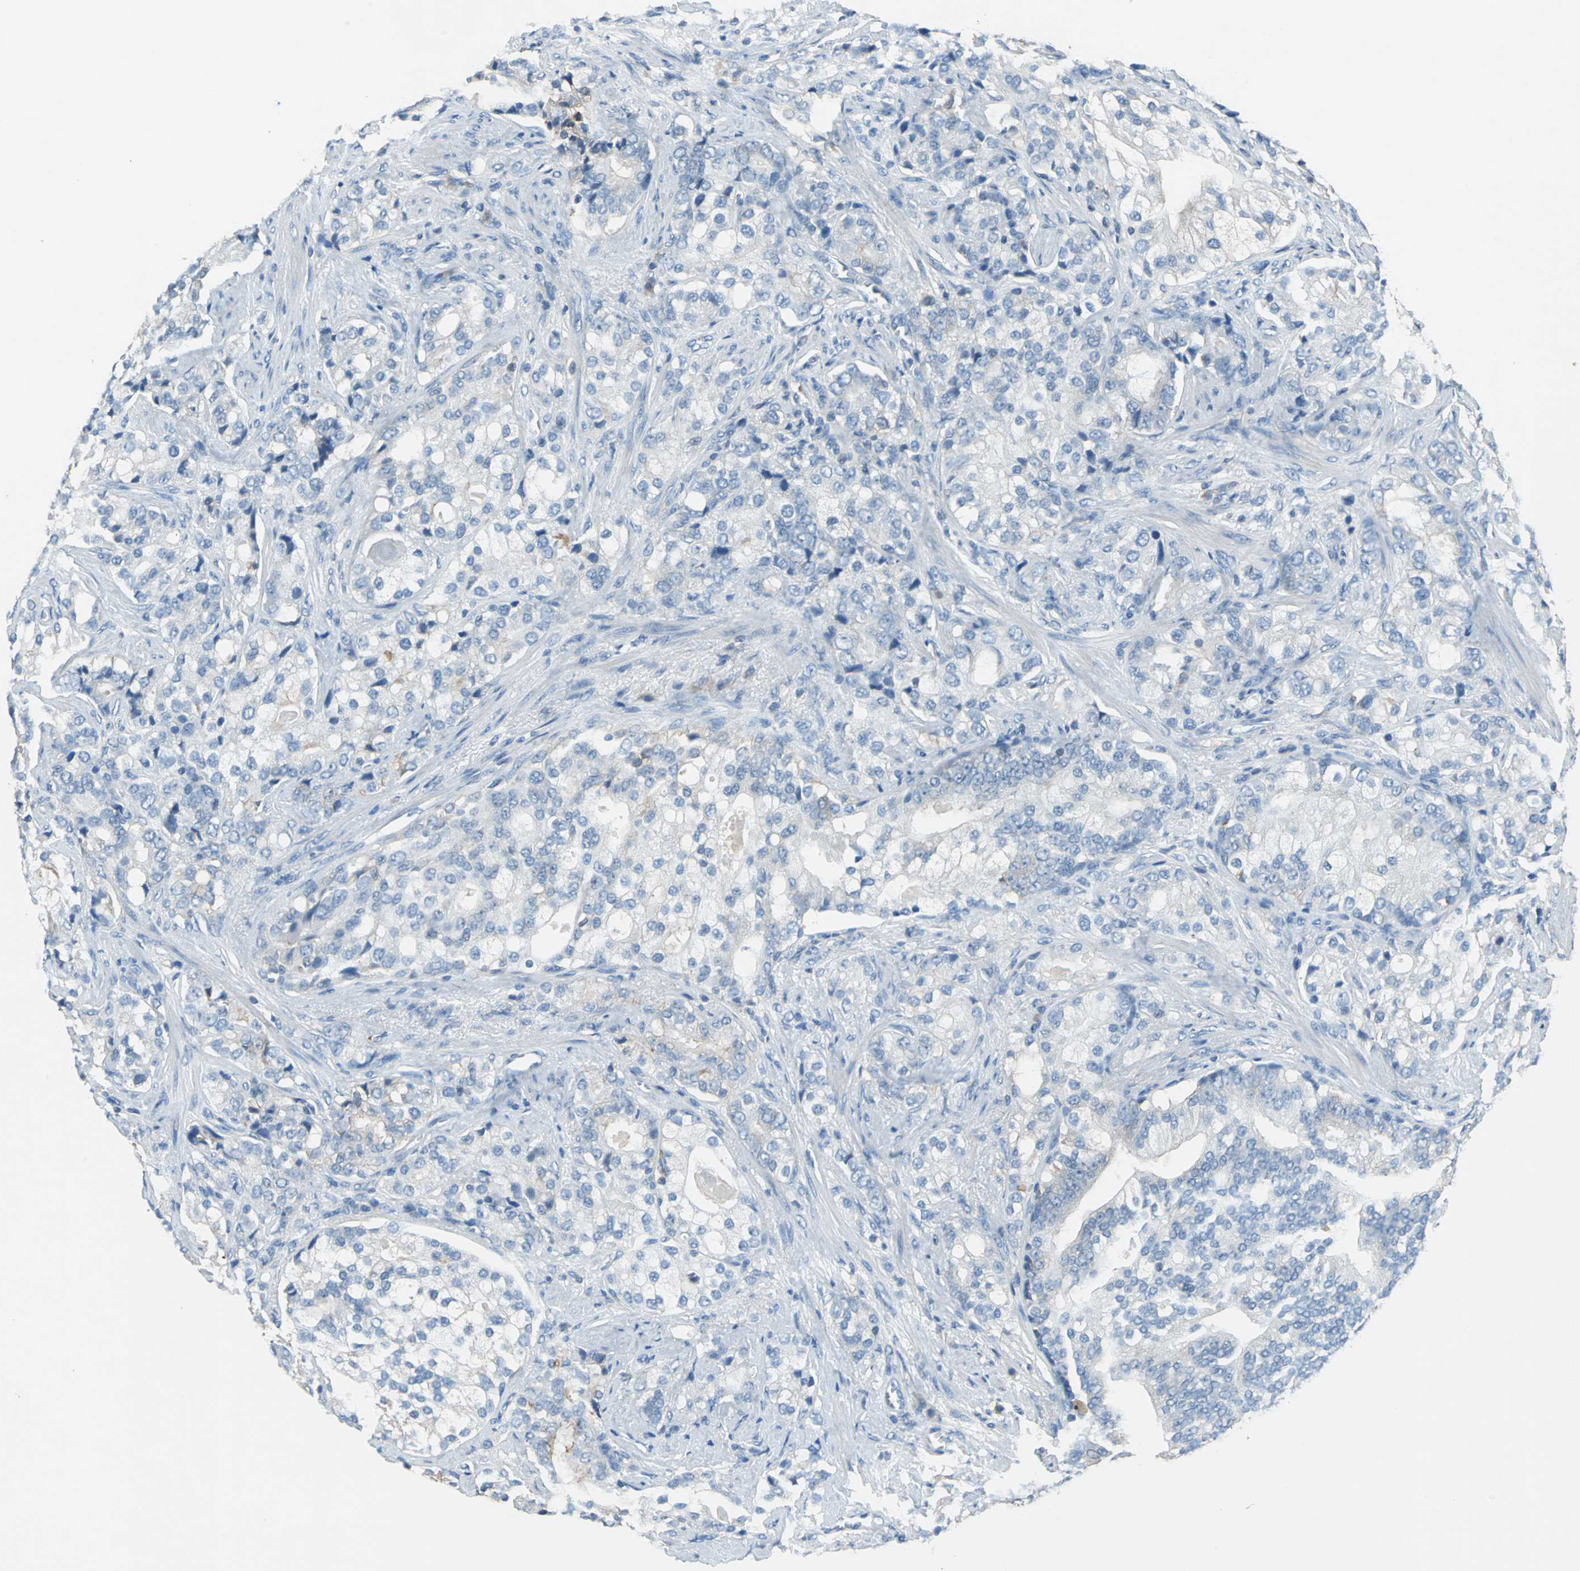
{"staining": {"intensity": "negative", "quantity": "none", "location": "none"}, "tissue": "prostate cancer", "cell_type": "Tumor cells", "image_type": "cancer", "snomed": [{"axis": "morphology", "description": "Adenocarcinoma, Low grade"}, {"axis": "topography", "description": "Prostate"}], "caption": "Prostate cancer (low-grade adenocarcinoma) was stained to show a protein in brown. There is no significant positivity in tumor cells.", "gene": "PRKCA", "patient": {"sex": "male", "age": 58}}